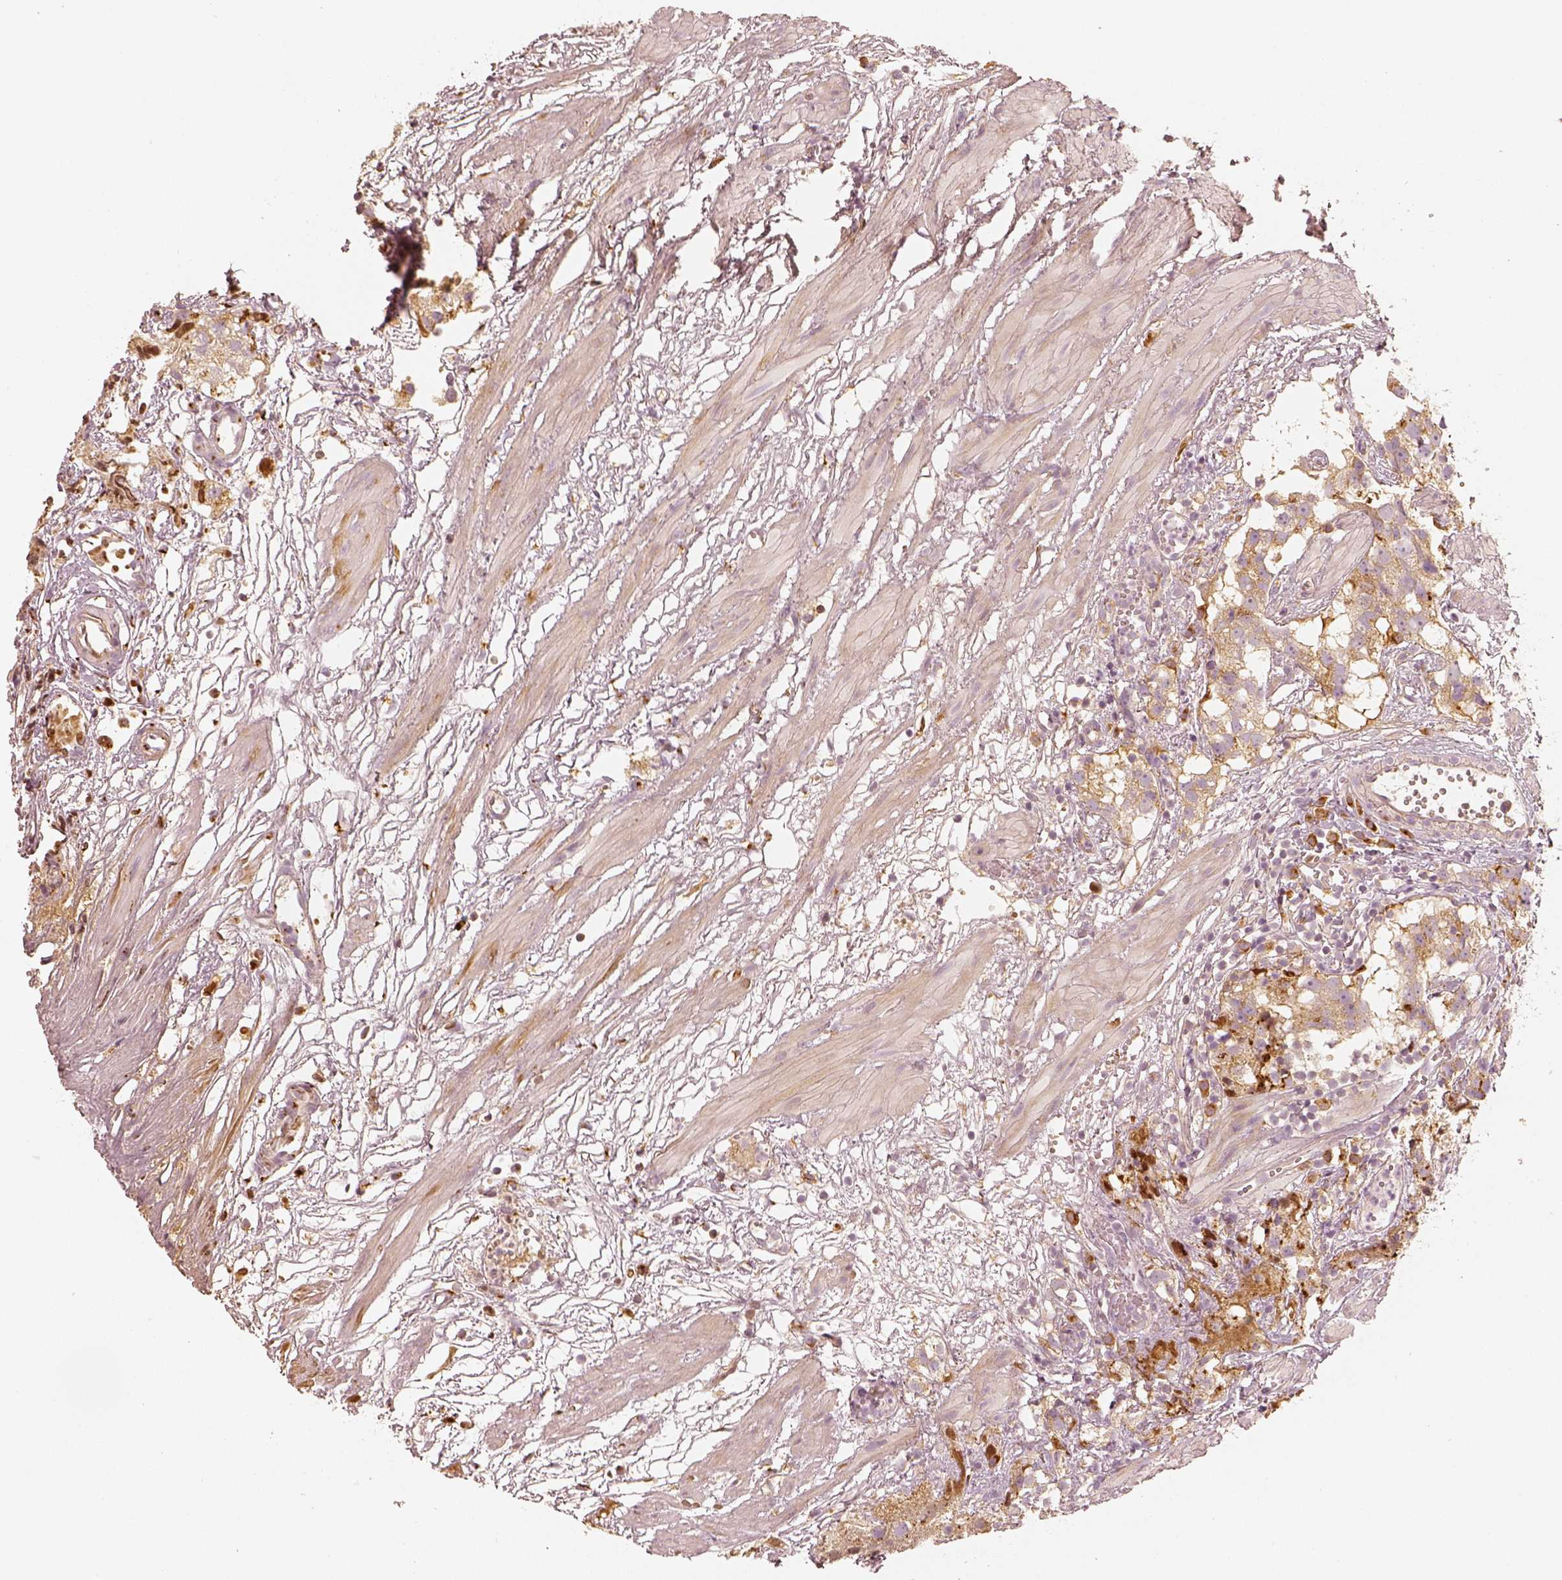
{"staining": {"intensity": "moderate", "quantity": ">75%", "location": "cytoplasmic/membranous"}, "tissue": "prostate cancer", "cell_type": "Tumor cells", "image_type": "cancer", "snomed": [{"axis": "morphology", "description": "Adenocarcinoma, High grade"}, {"axis": "topography", "description": "Prostate"}], "caption": "The image demonstrates a brown stain indicating the presence of a protein in the cytoplasmic/membranous of tumor cells in prostate cancer. (Brightfield microscopy of DAB IHC at high magnification).", "gene": "GORASP2", "patient": {"sex": "male", "age": 68}}